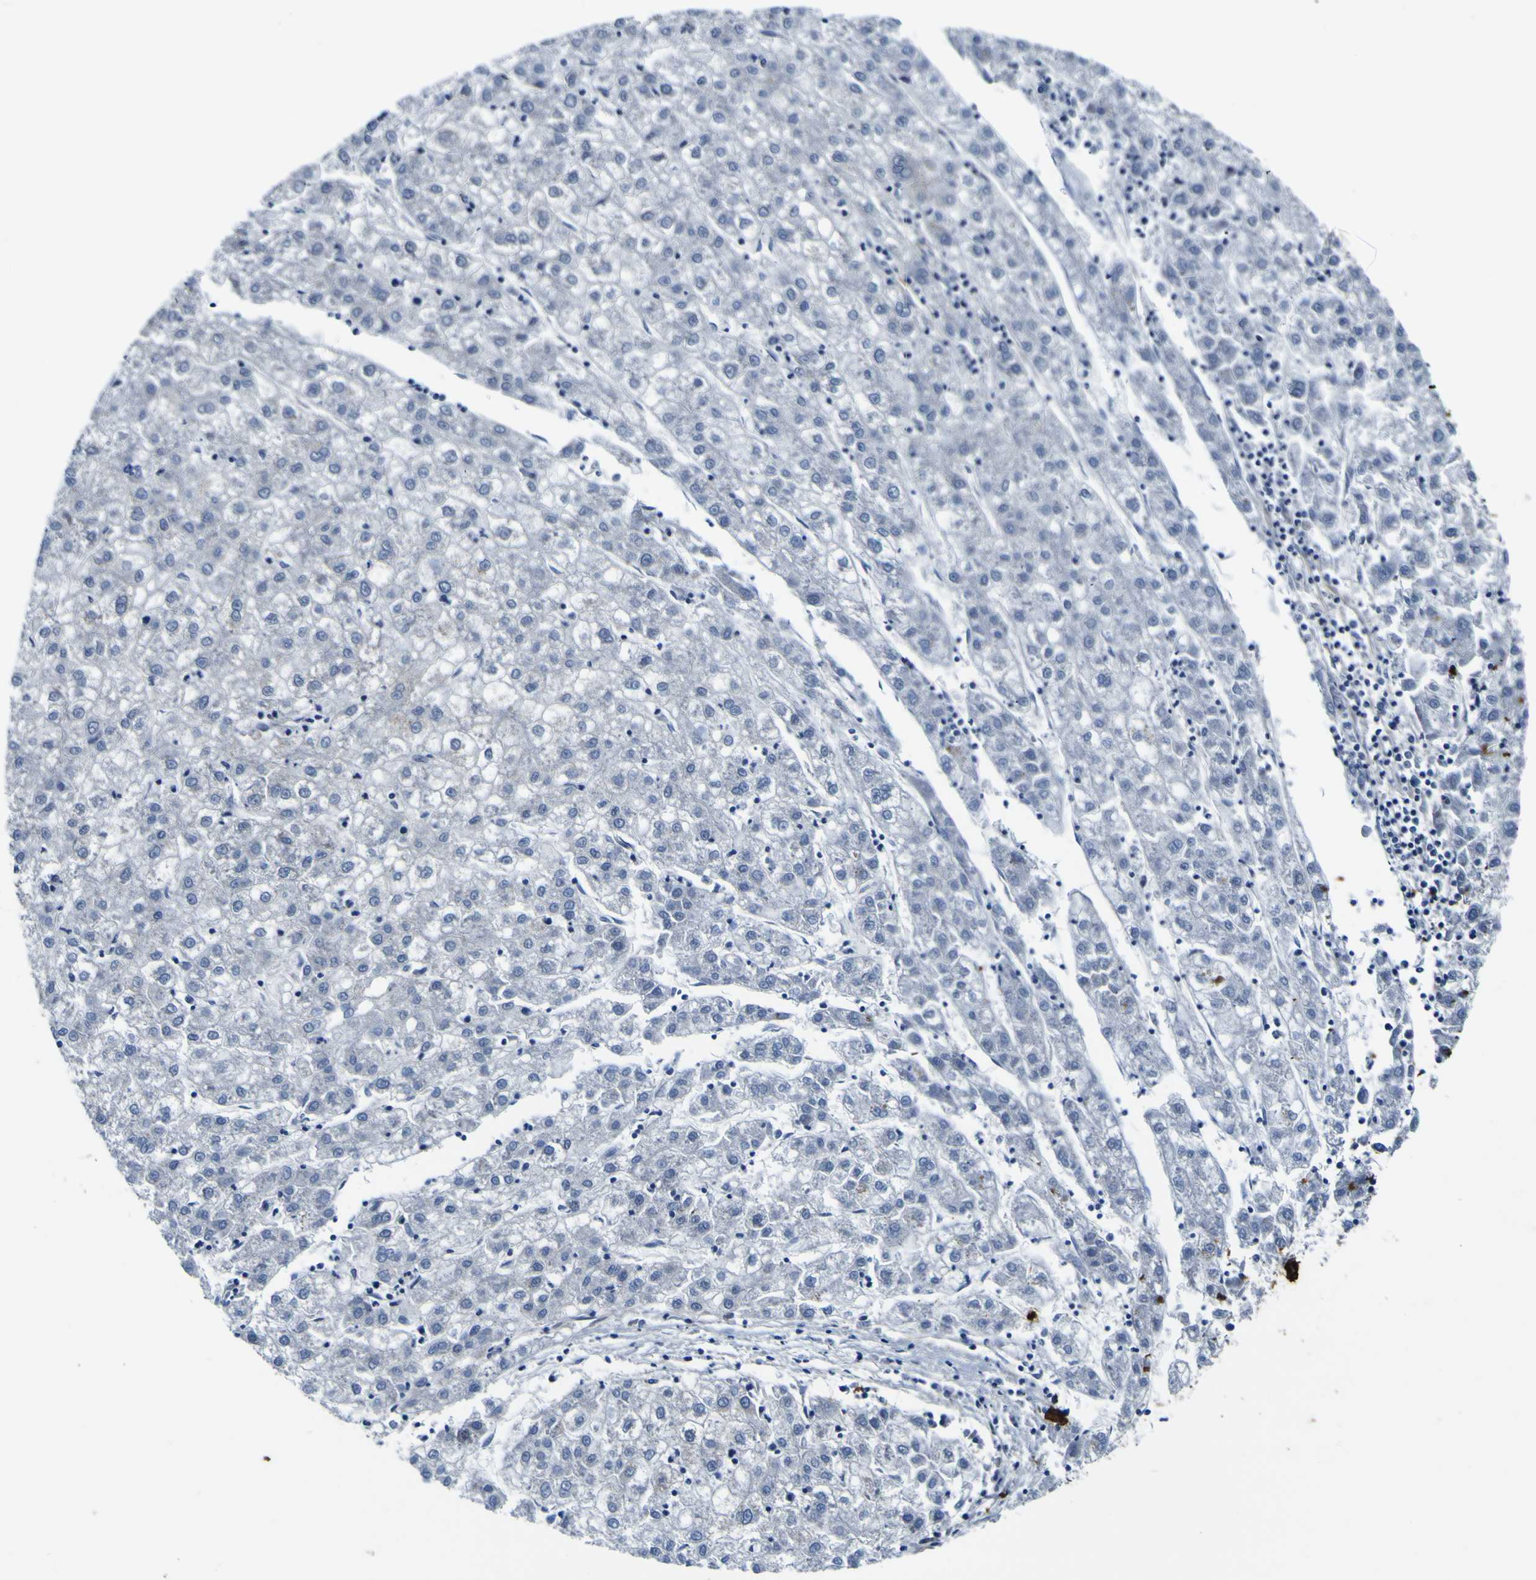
{"staining": {"intensity": "negative", "quantity": "none", "location": "none"}, "tissue": "liver cancer", "cell_type": "Tumor cells", "image_type": "cancer", "snomed": [{"axis": "morphology", "description": "Carcinoma, Hepatocellular, NOS"}, {"axis": "topography", "description": "Liver"}], "caption": "Protein analysis of liver cancer (hepatocellular carcinoma) displays no significant staining in tumor cells.", "gene": "POSTN", "patient": {"sex": "male", "age": 72}}